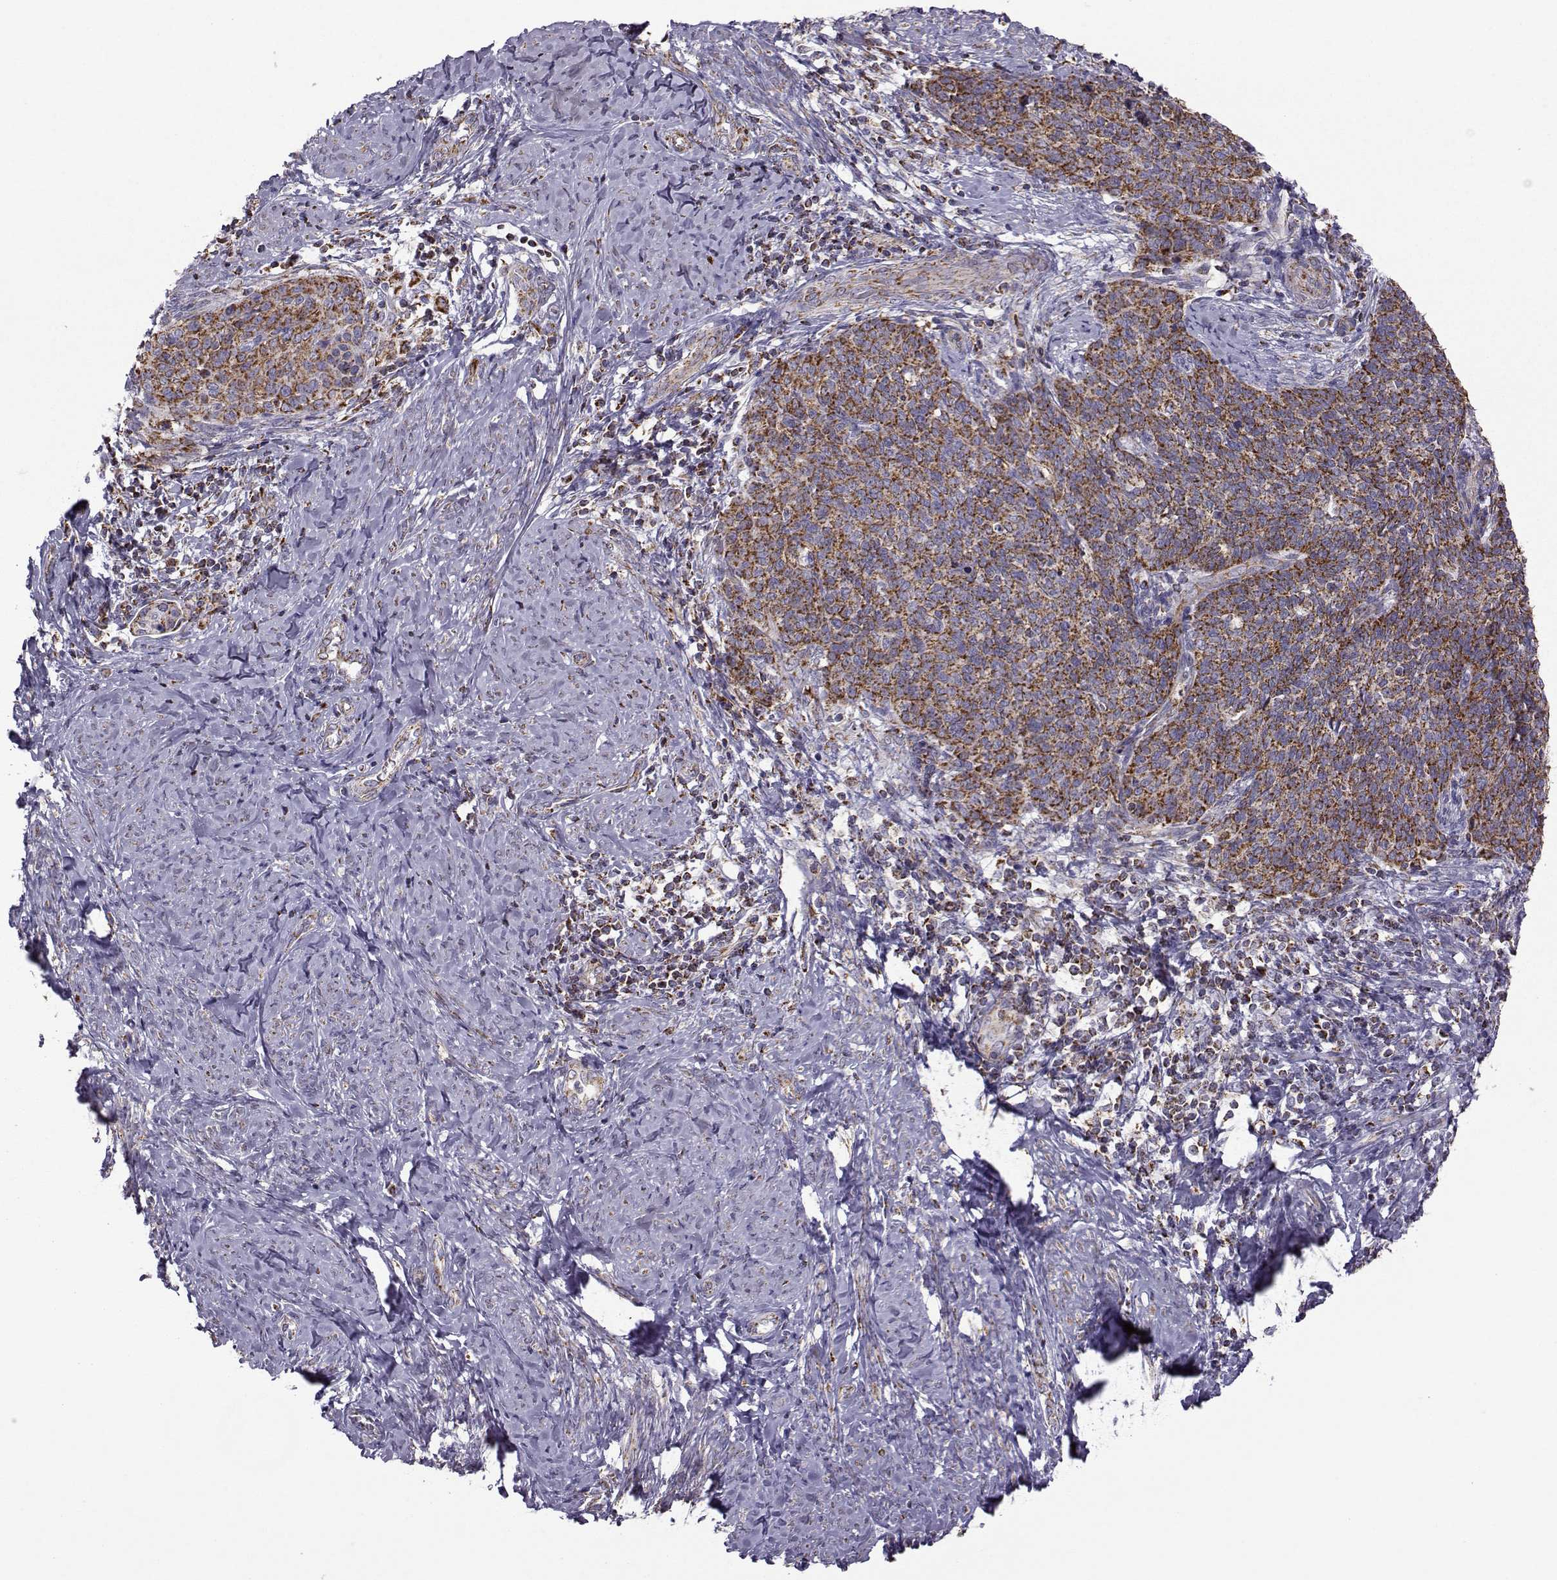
{"staining": {"intensity": "strong", "quantity": ">75%", "location": "cytoplasmic/membranous"}, "tissue": "cervical cancer", "cell_type": "Tumor cells", "image_type": "cancer", "snomed": [{"axis": "morphology", "description": "Normal tissue, NOS"}, {"axis": "morphology", "description": "Squamous cell carcinoma, NOS"}, {"axis": "topography", "description": "Cervix"}], "caption": "A brown stain highlights strong cytoplasmic/membranous expression of a protein in squamous cell carcinoma (cervical) tumor cells.", "gene": "NECAB3", "patient": {"sex": "female", "age": 39}}